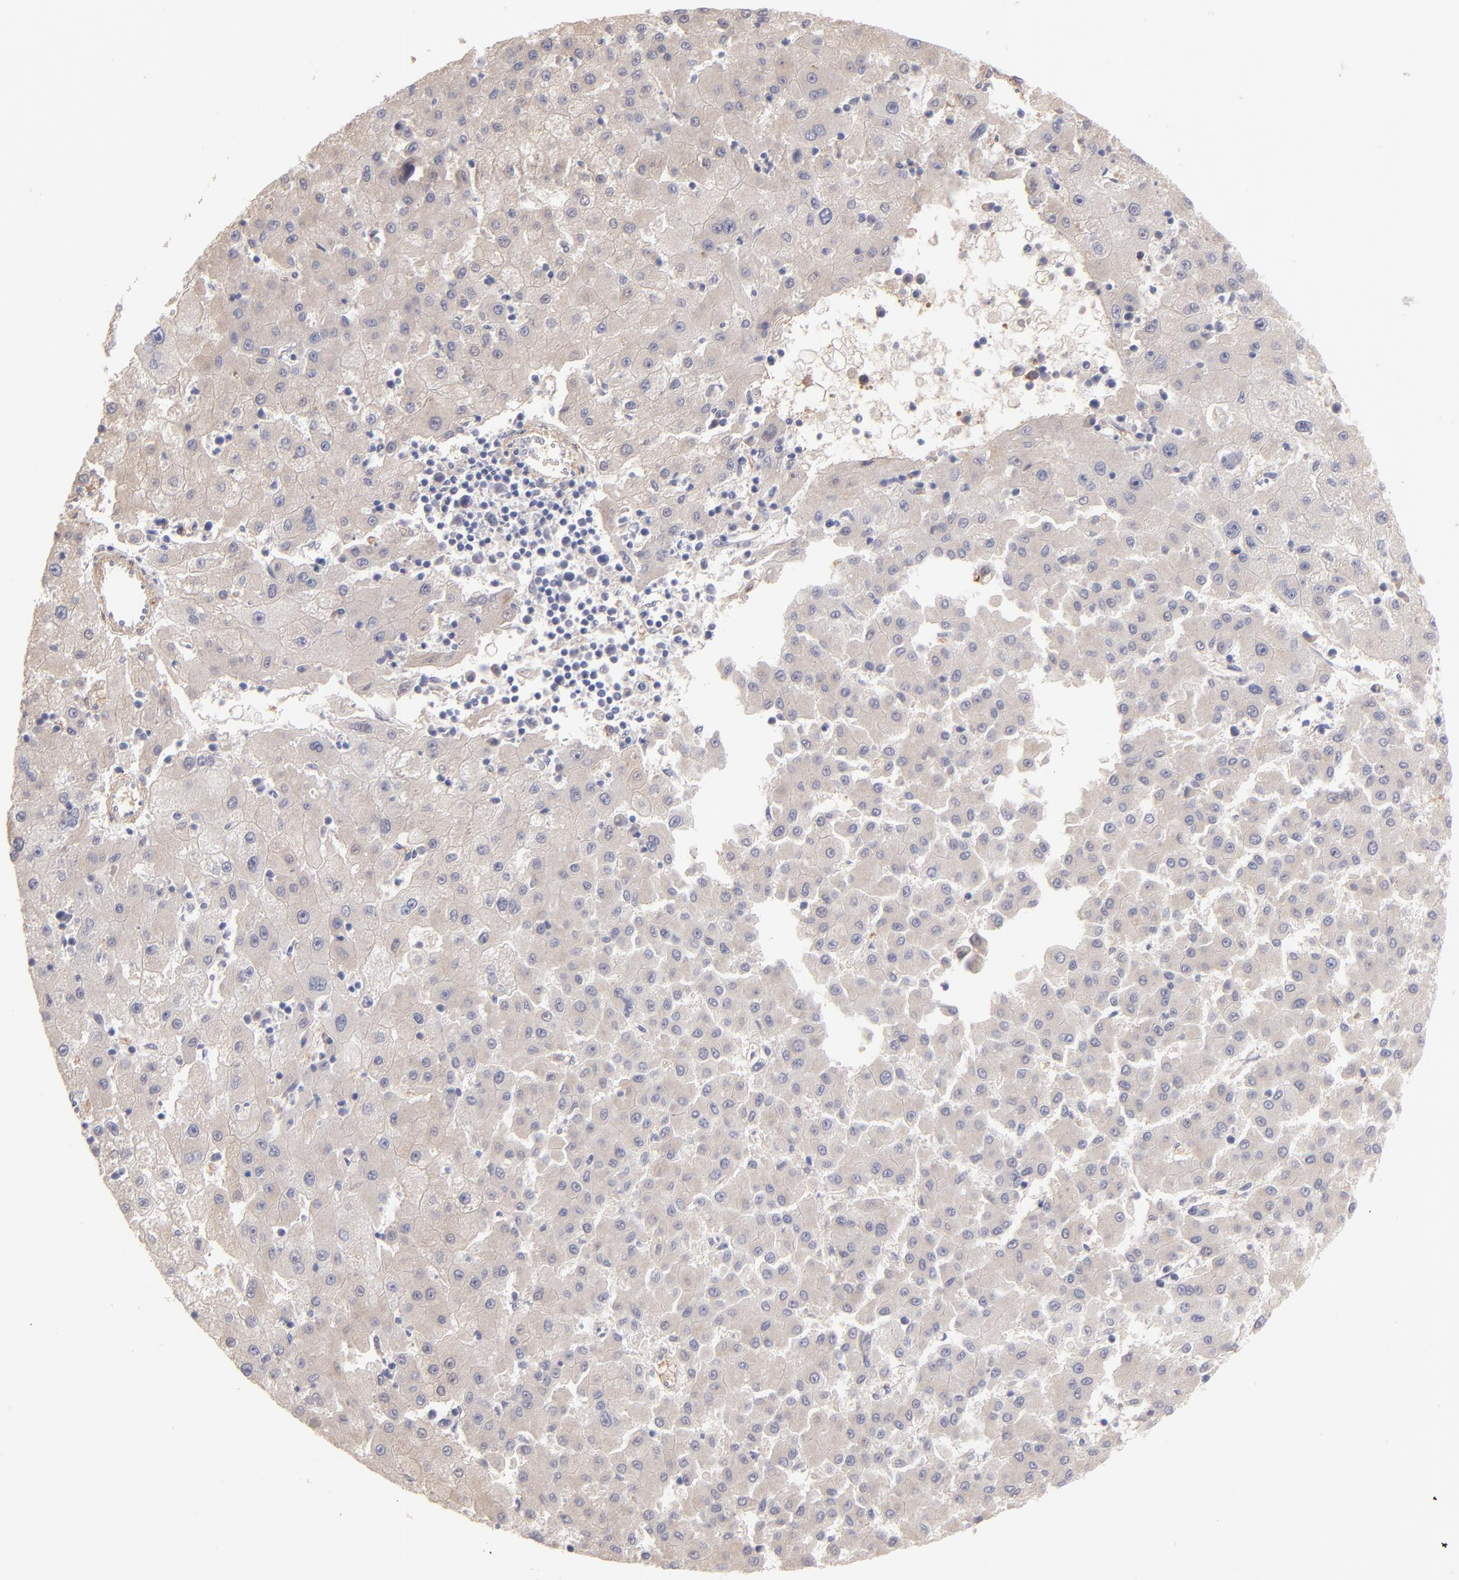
{"staining": {"intensity": "negative", "quantity": "none", "location": "none"}, "tissue": "liver cancer", "cell_type": "Tumor cells", "image_type": "cancer", "snomed": [{"axis": "morphology", "description": "Carcinoma, Hepatocellular, NOS"}, {"axis": "topography", "description": "Liver"}], "caption": "This is an IHC image of human liver cancer (hepatocellular carcinoma). There is no staining in tumor cells.", "gene": "F13B", "patient": {"sex": "male", "age": 72}}